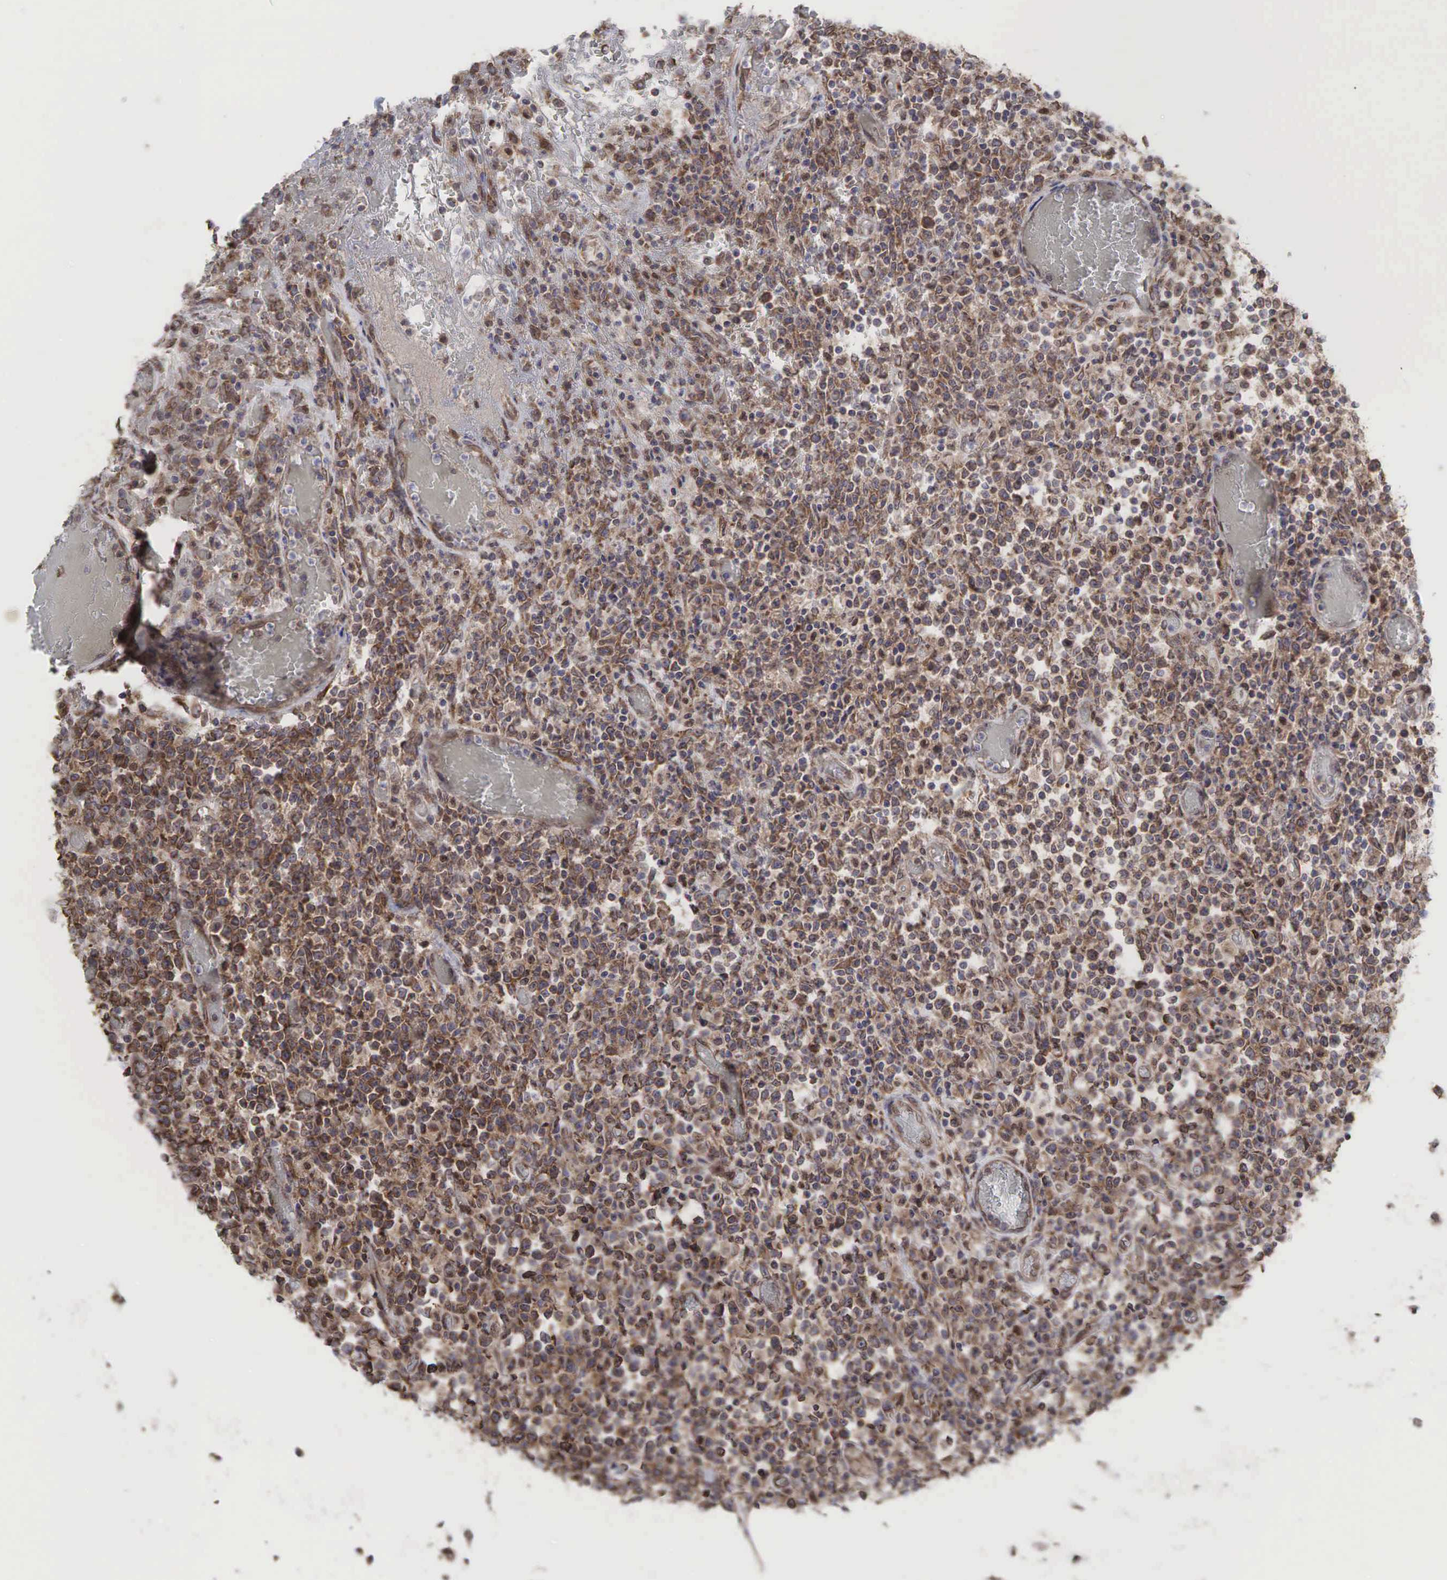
{"staining": {"intensity": "weak", "quantity": ">75%", "location": "cytoplasmic/membranous"}, "tissue": "lymphoma", "cell_type": "Tumor cells", "image_type": "cancer", "snomed": [{"axis": "morphology", "description": "Malignant lymphoma, non-Hodgkin's type, High grade"}, {"axis": "topography", "description": "Colon"}], "caption": "An immunohistochemistry (IHC) photomicrograph of neoplastic tissue is shown. Protein staining in brown labels weak cytoplasmic/membranous positivity in malignant lymphoma, non-Hodgkin's type (high-grade) within tumor cells.", "gene": "PABPC5", "patient": {"sex": "male", "age": 82}}